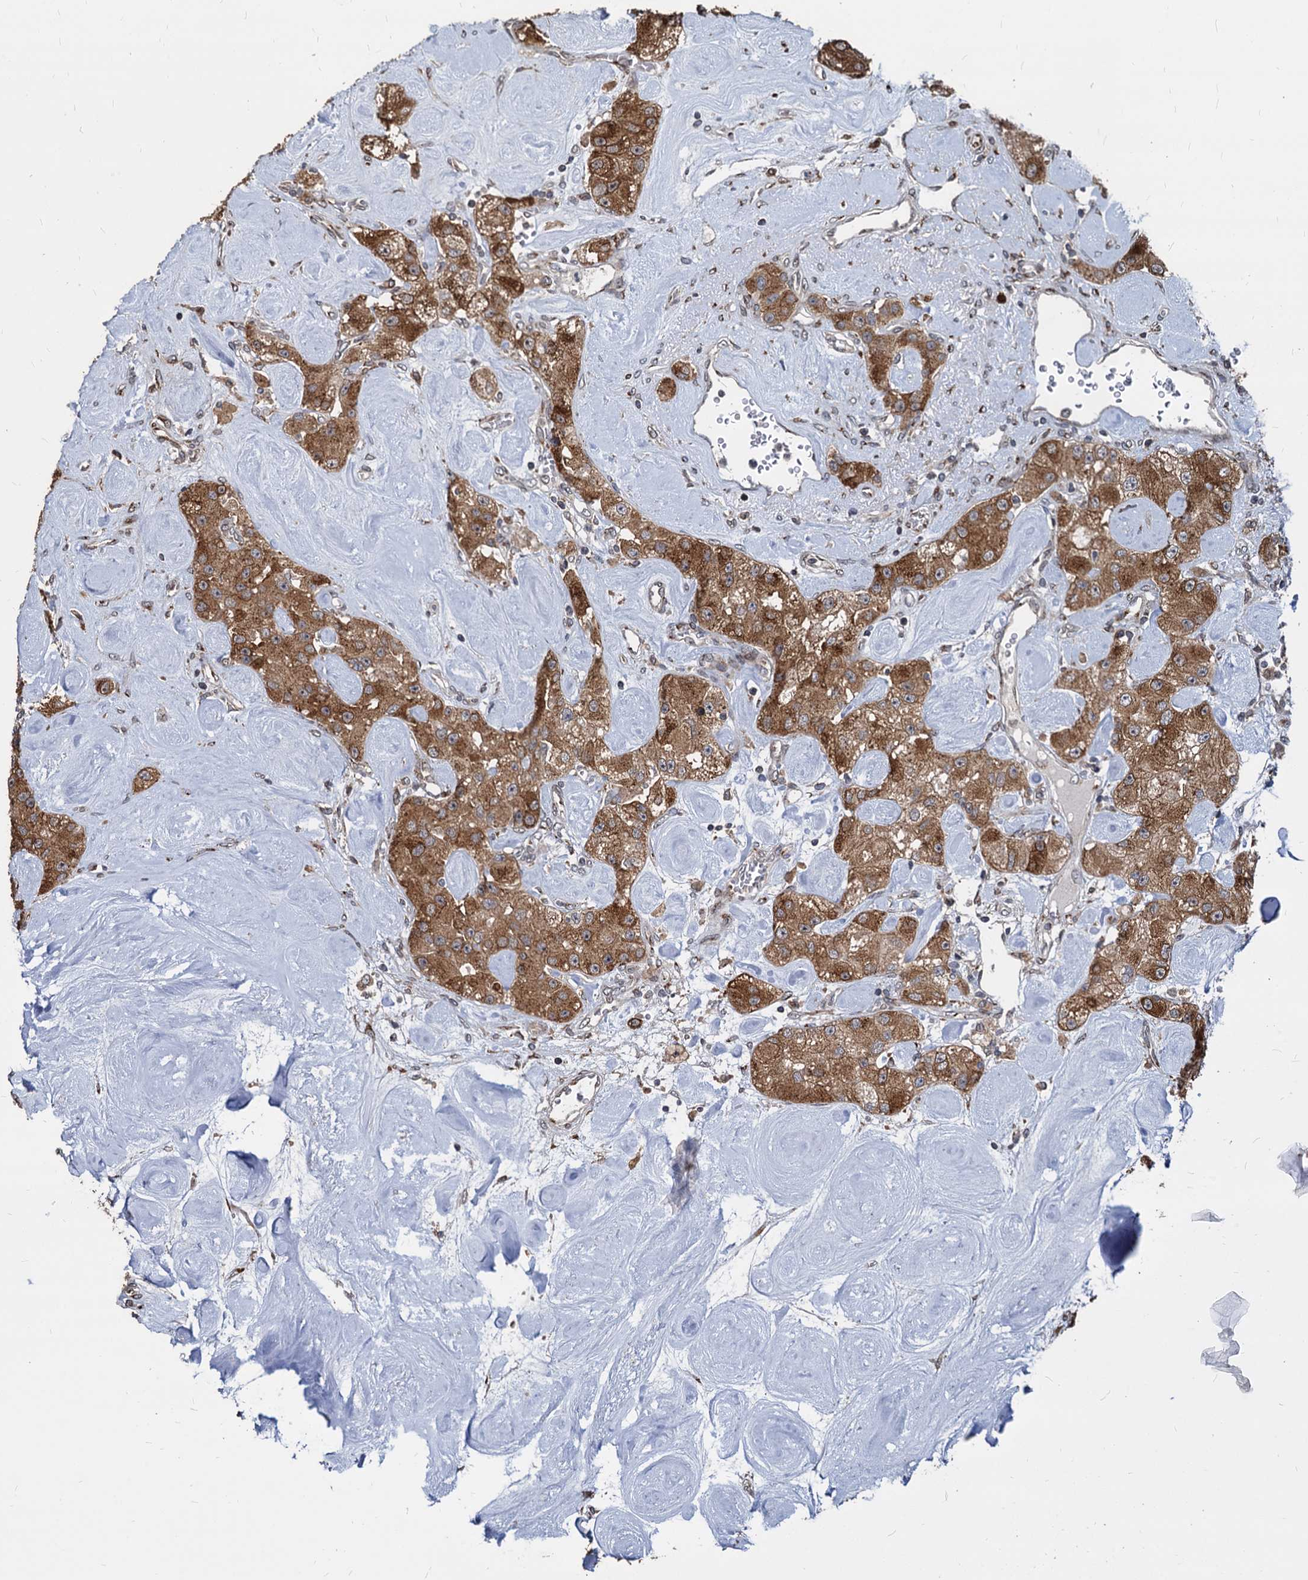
{"staining": {"intensity": "moderate", "quantity": ">75%", "location": "cytoplasmic/membranous"}, "tissue": "carcinoid", "cell_type": "Tumor cells", "image_type": "cancer", "snomed": [{"axis": "morphology", "description": "Carcinoid, malignant, NOS"}, {"axis": "topography", "description": "Pancreas"}], "caption": "This photomicrograph exhibits carcinoid (malignant) stained with immunohistochemistry to label a protein in brown. The cytoplasmic/membranous of tumor cells show moderate positivity for the protein. Nuclei are counter-stained blue.", "gene": "SAAL1", "patient": {"sex": "male", "age": 41}}